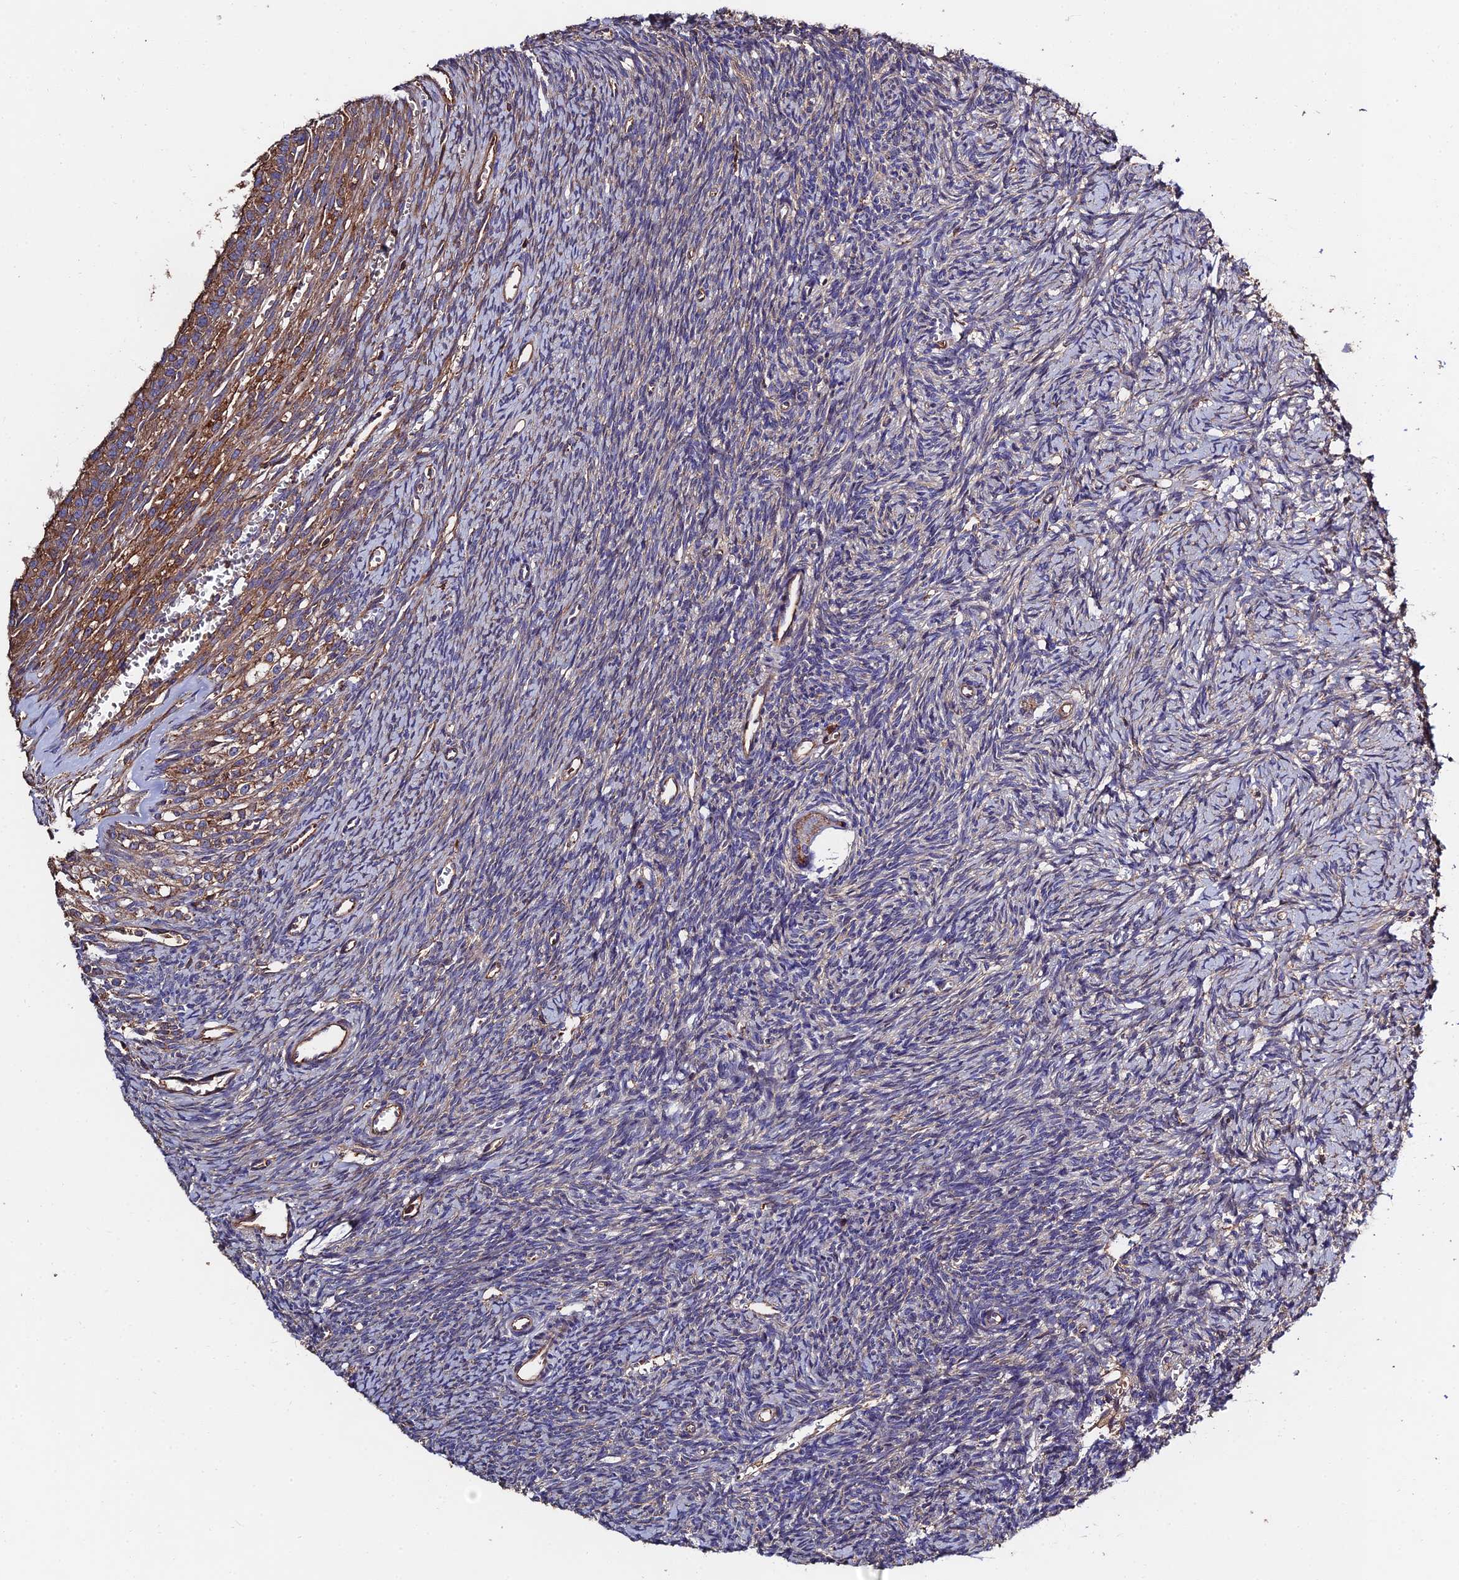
{"staining": {"intensity": "weak", "quantity": ">75%", "location": "cytoplasmic/membranous"}, "tissue": "ovary", "cell_type": "Follicle cells", "image_type": "normal", "snomed": [{"axis": "morphology", "description": "Normal tissue, NOS"}, {"axis": "topography", "description": "Ovary"}], "caption": "DAB (3,3'-diaminobenzidine) immunohistochemical staining of normal ovary exhibits weak cytoplasmic/membranous protein staining in approximately >75% of follicle cells.", "gene": "EXT1", "patient": {"sex": "female", "age": 39}}